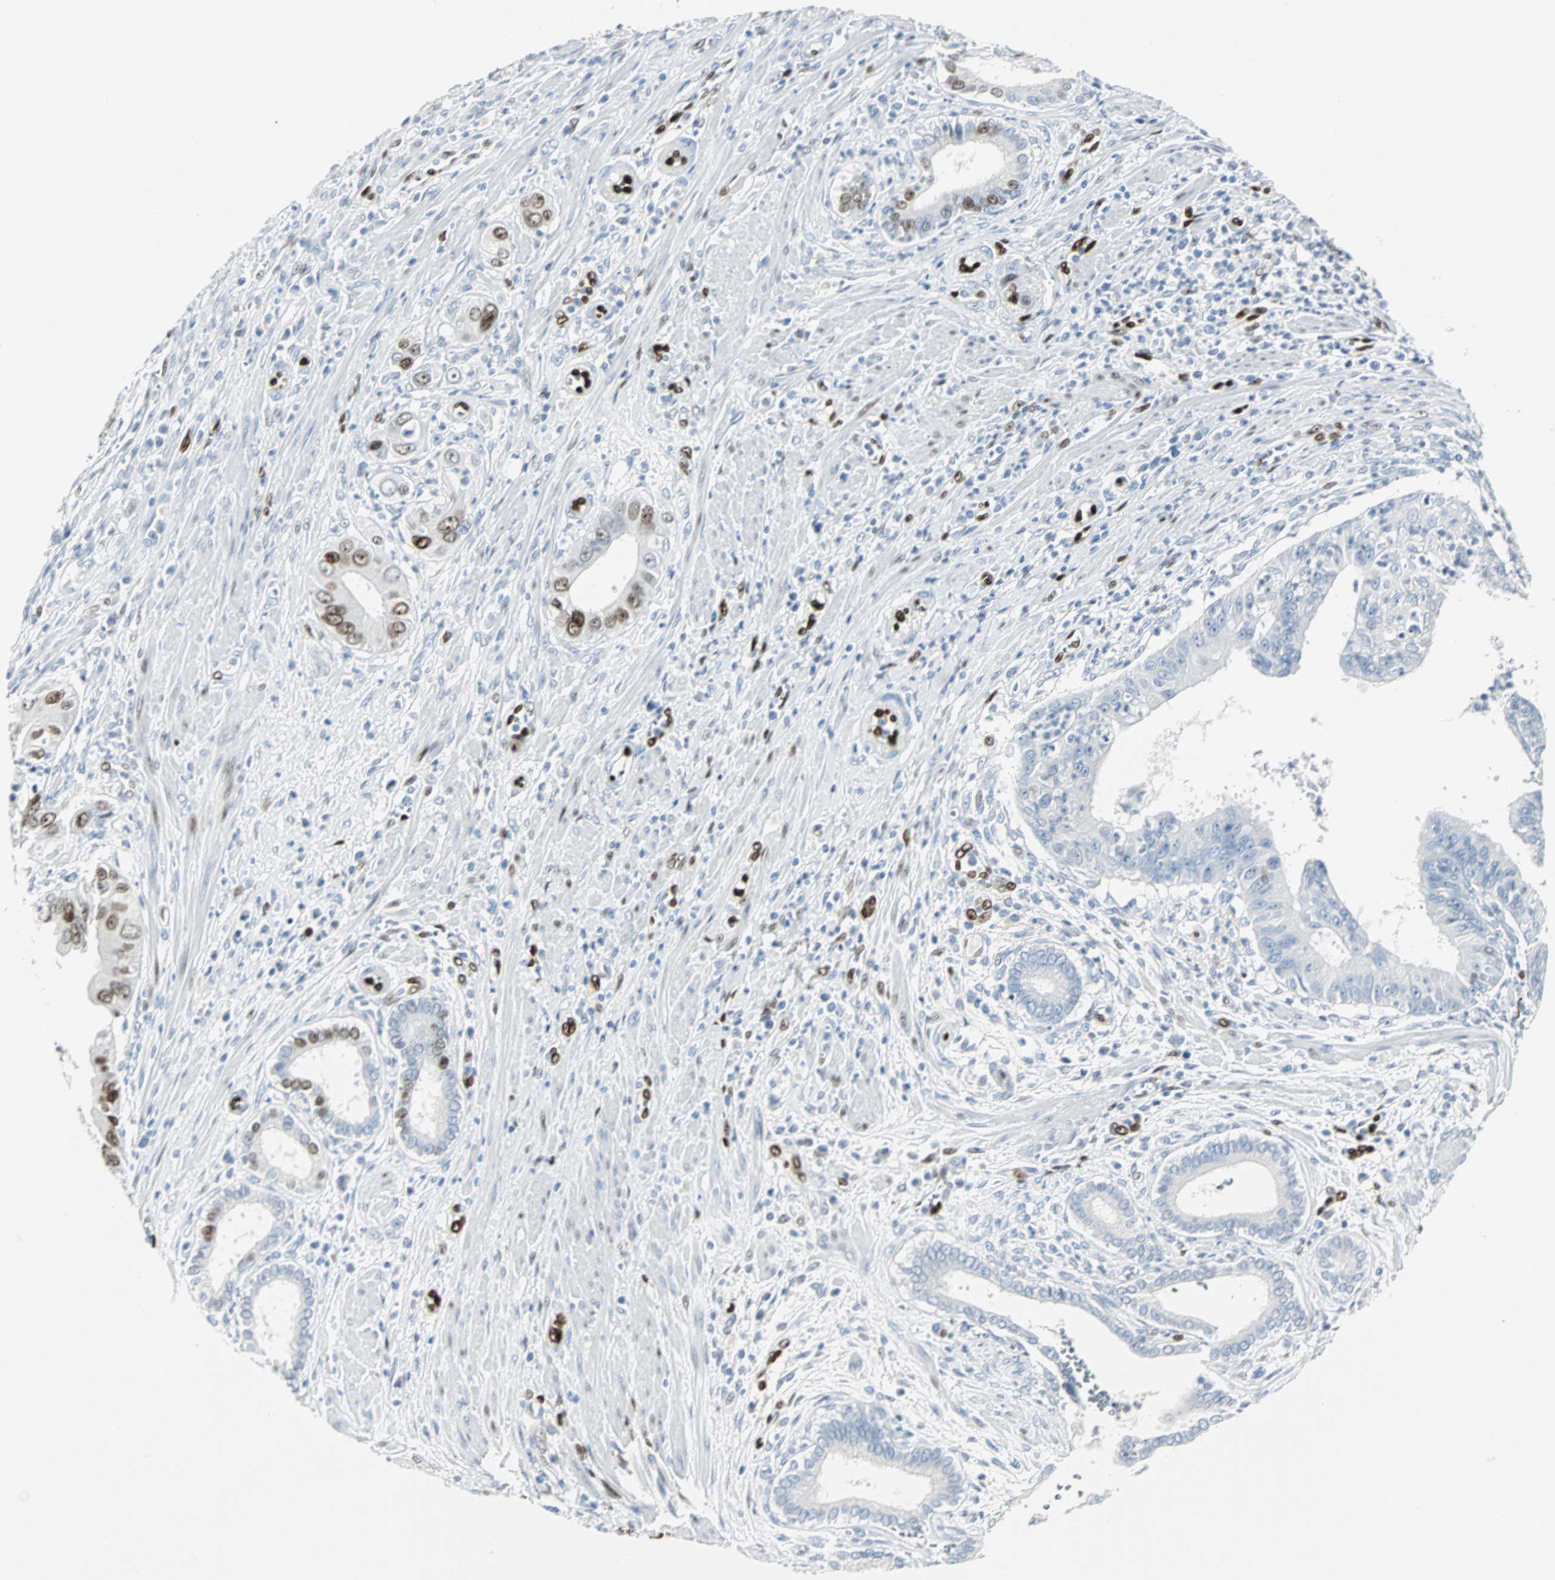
{"staining": {"intensity": "negative", "quantity": "none", "location": "none"}, "tissue": "pancreatic cancer", "cell_type": "Tumor cells", "image_type": "cancer", "snomed": [{"axis": "morphology", "description": "Normal tissue, NOS"}, {"axis": "topography", "description": "Lymph node"}], "caption": "Pancreatic cancer was stained to show a protein in brown. There is no significant expression in tumor cells.", "gene": "IL33", "patient": {"sex": "male", "age": 50}}